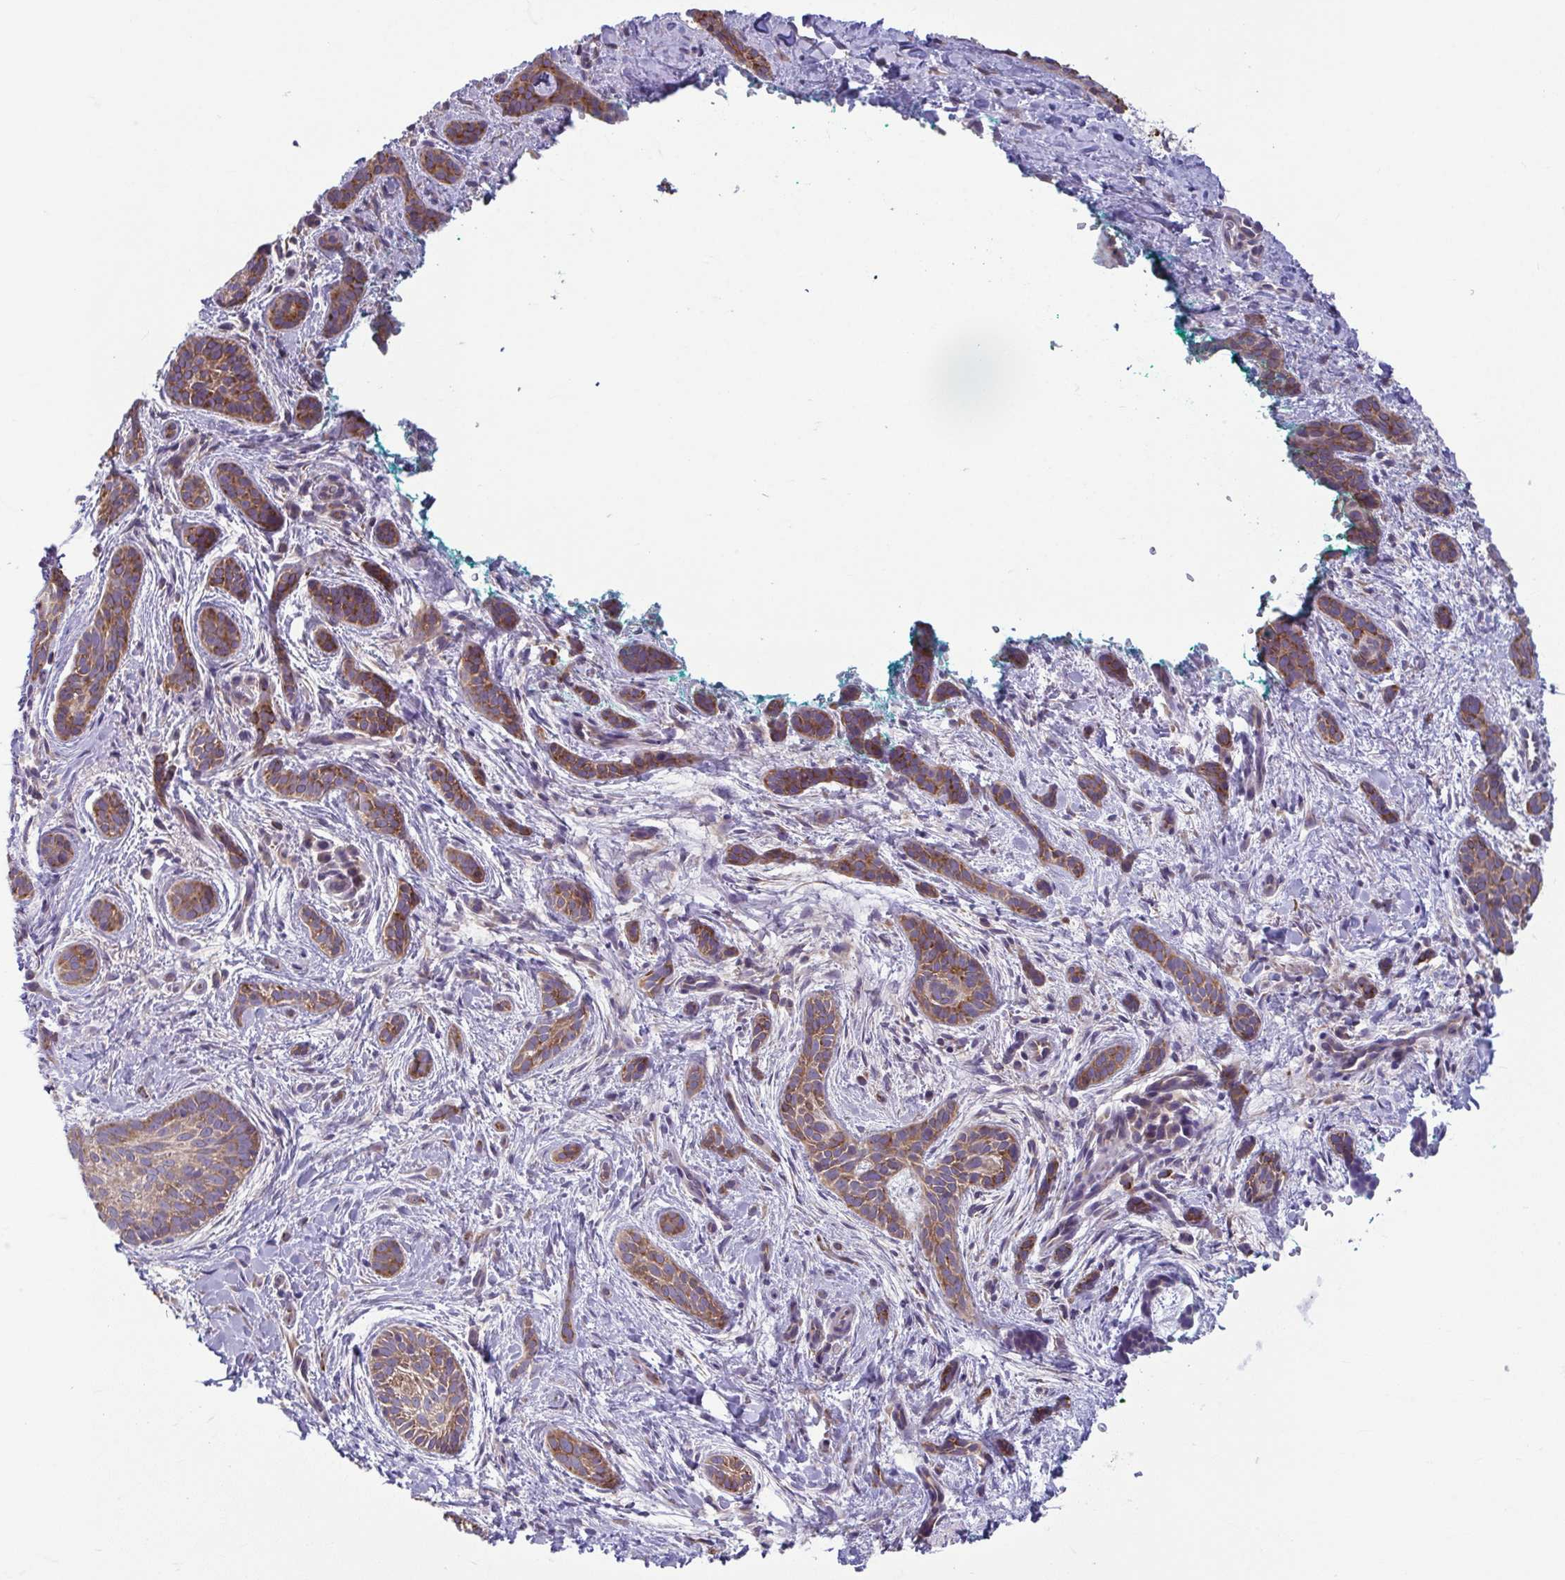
{"staining": {"intensity": "moderate", "quantity": ">75%", "location": "cytoplasmic/membranous"}, "tissue": "skin cancer", "cell_type": "Tumor cells", "image_type": "cancer", "snomed": [{"axis": "morphology", "description": "Basal cell carcinoma"}, {"axis": "topography", "description": "Skin"}], "caption": "DAB (3,3'-diaminobenzidine) immunohistochemical staining of skin cancer demonstrates moderate cytoplasmic/membranous protein expression in about >75% of tumor cells.", "gene": "TMEM108", "patient": {"sex": "male", "age": 63}}